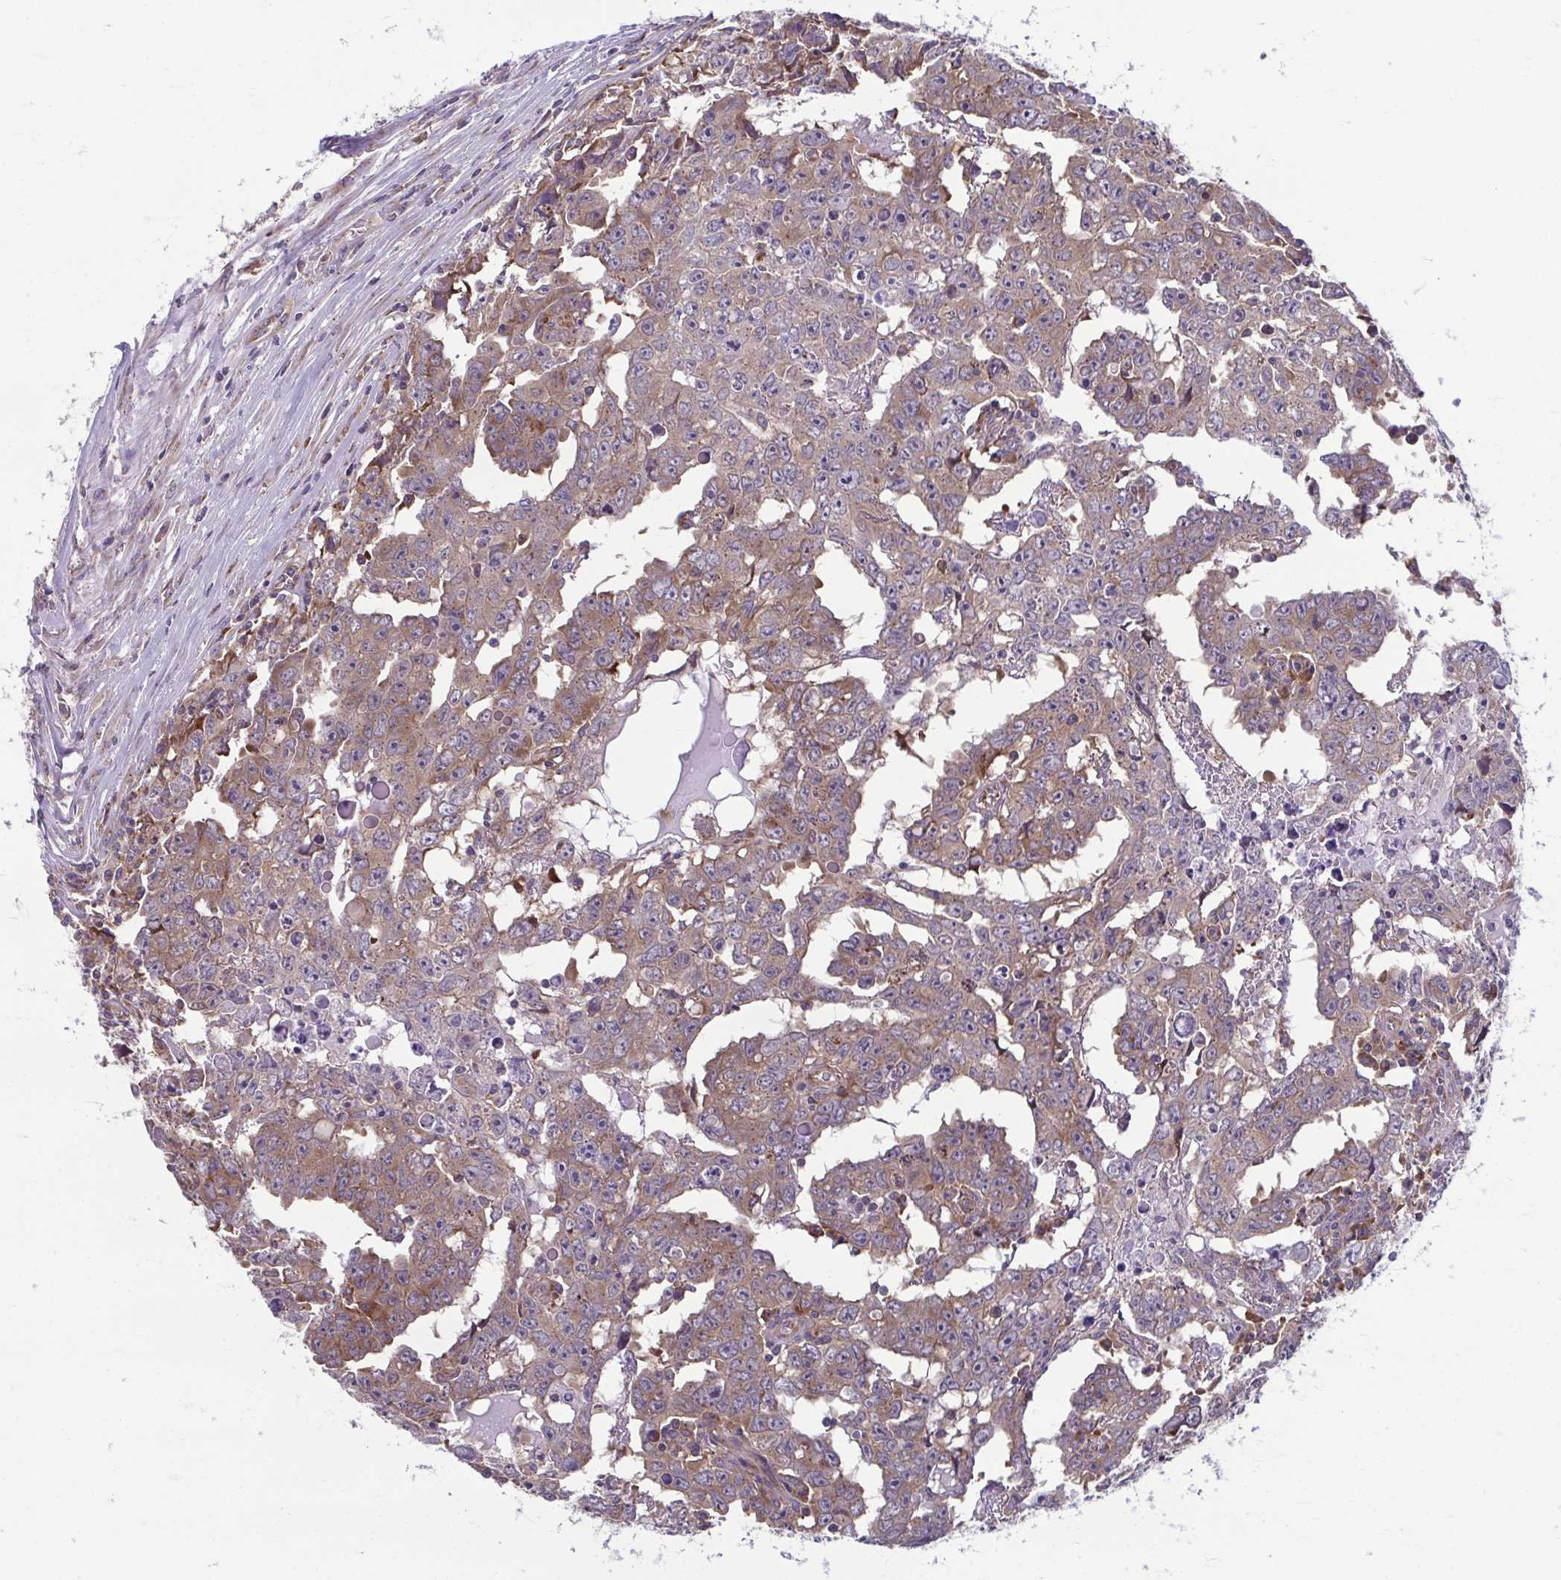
{"staining": {"intensity": "moderate", "quantity": ">75%", "location": "cytoplasmic/membranous"}, "tissue": "testis cancer", "cell_type": "Tumor cells", "image_type": "cancer", "snomed": [{"axis": "morphology", "description": "Carcinoma, Embryonal, NOS"}, {"axis": "topography", "description": "Testis"}], "caption": "Immunohistochemistry of human testis cancer displays medium levels of moderate cytoplasmic/membranous expression in approximately >75% of tumor cells. Ihc stains the protein in brown and the nuclei are stained blue.", "gene": "TMEM108", "patient": {"sex": "male", "age": 22}}